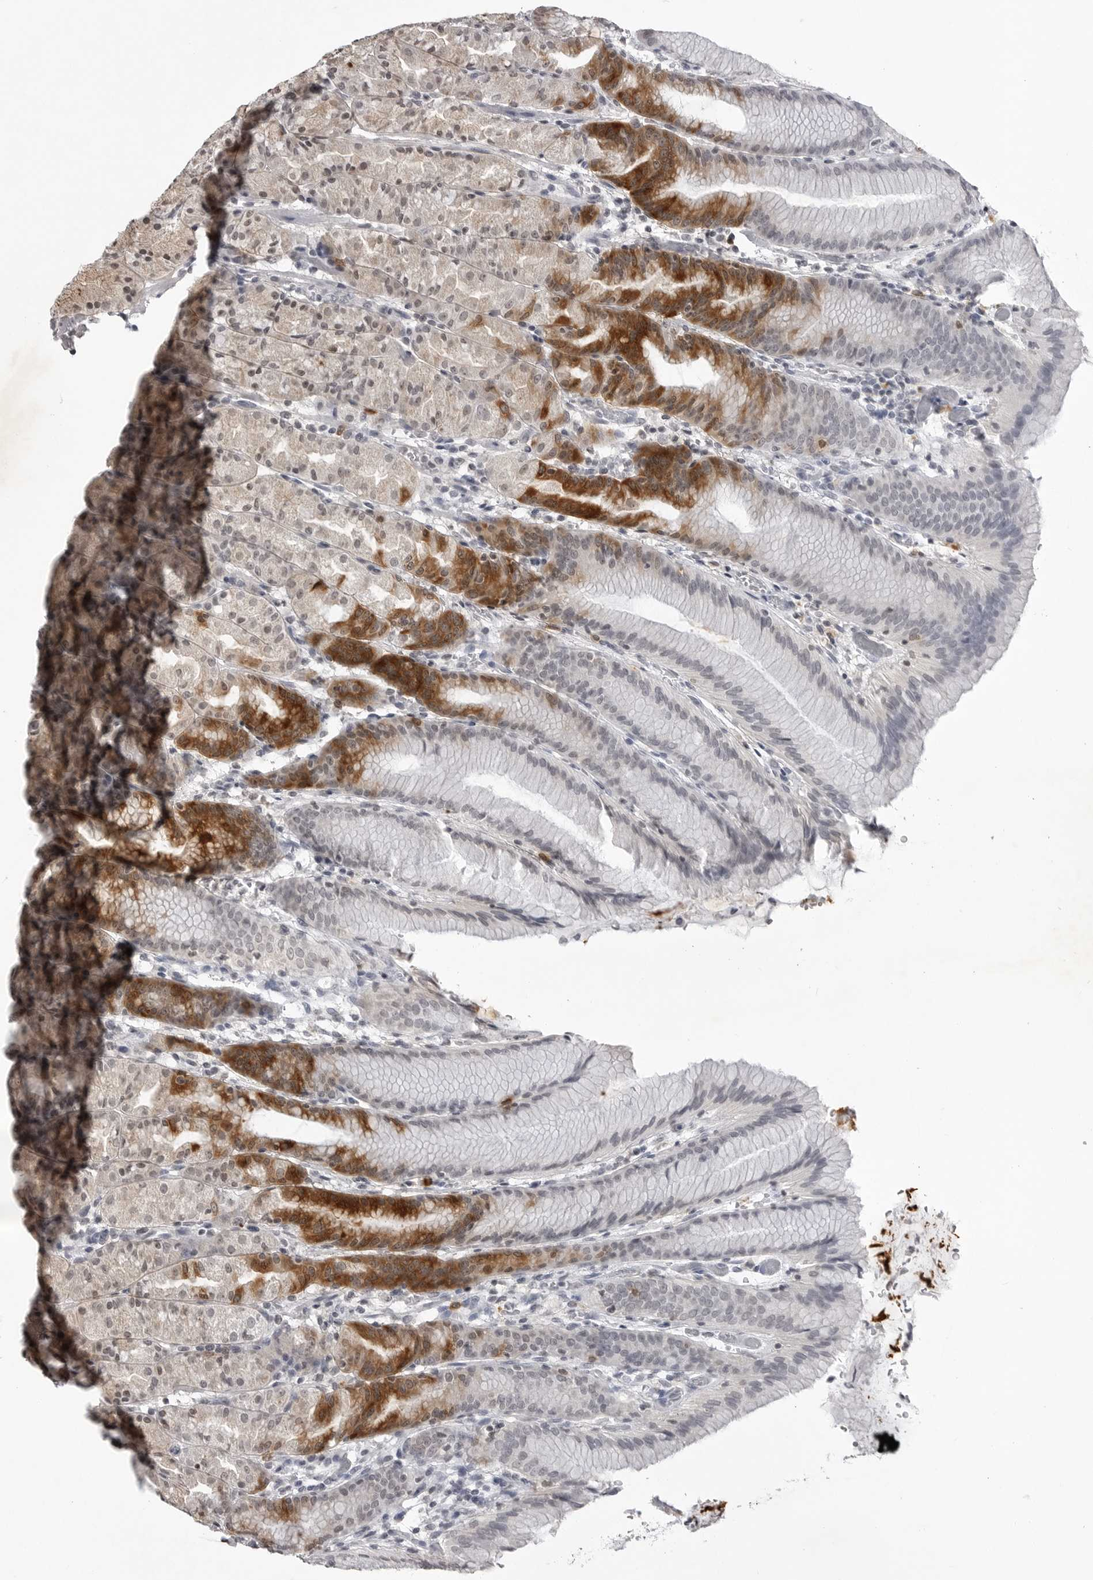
{"staining": {"intensity": "strong", "quantity": "<25%", "location": "cytoplasmic/membranous"}, "tissue": "stomach", "cell_type": "Glandular cells", "image_type": "normal", "snomed": [{"axis": "morphology", "description": "Normal tissue, NOS"}, {"axis": "topography", "description": "Stomach, upper"}], "caption": "A high-resolution micrograph shows immunohistochemistry (IHC) staining of benign stomach, which demonstrates strong cytoplasmic/membranous positivity in approximately <25% of glandular cells.", "gene": "RRM1", "patient": {"sex": "male", "age": 48}}